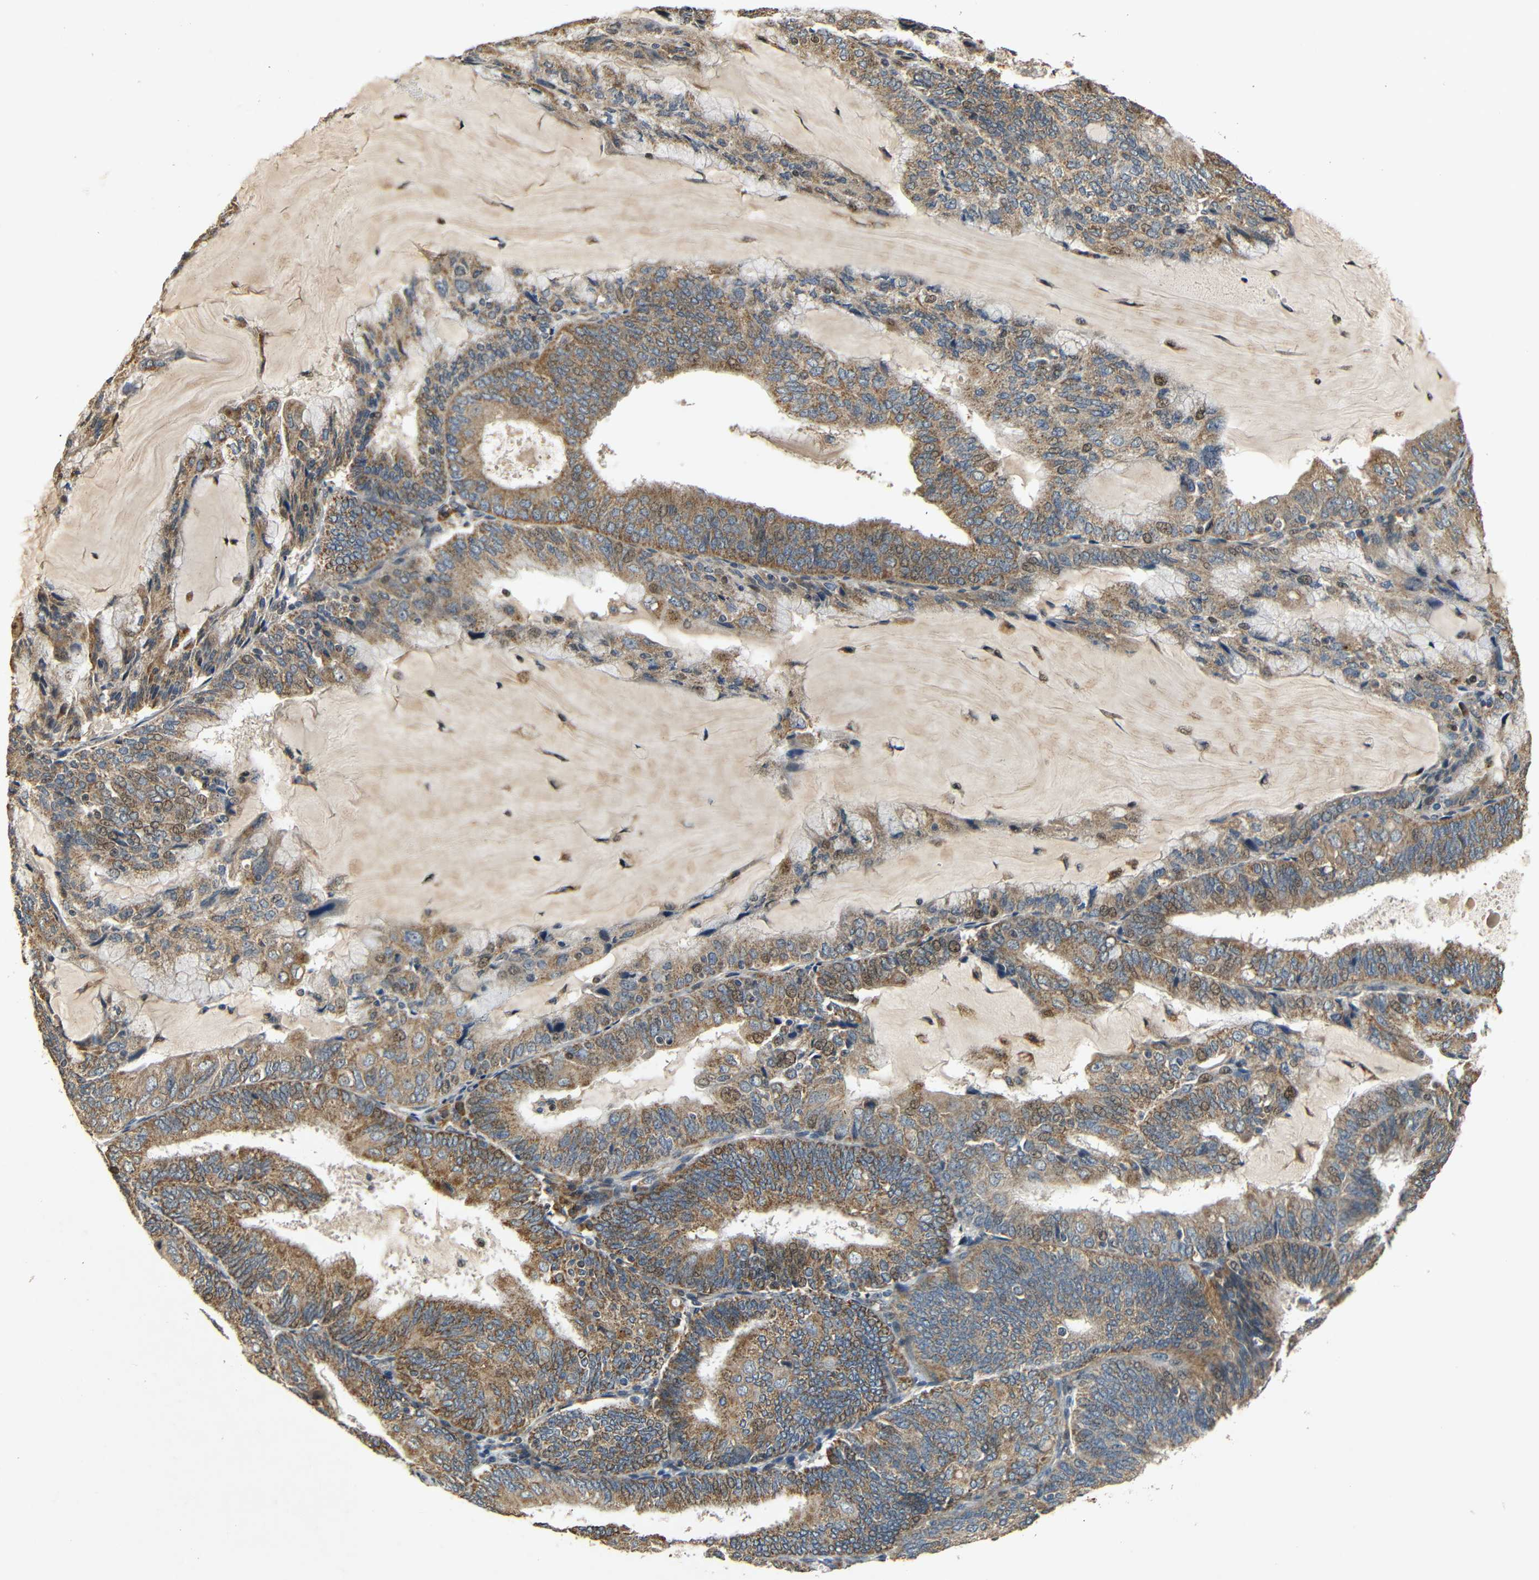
{"staining": {"intensity": "moderate", "quantity": ">75%", "location": "cytoplasmic/membranous,nuclear"}, "tissue": "endometrial cancer", "cell_type": "Tumor cells", "image_type": "cancer", "snomed": [{"axis": "morphology", "description": "Adenocarcinoma, NOS"}, {"axis": "topography", "description": "Endometrium"}], "caption": "Immunohistochemistry of human adenocarcinoma (endometrial) exhibits medium levels of moderate cytoplasmic/membranous and nuclear positivity in about >75% of tumor cells. Using DAB (3,3'-diaminobenzidine) (brown) and hematoxylin (blue) stains, captured at high magnification using brightfield microscopy.", "gene": "KAZALD1", "patient": {"sex": "female", "age": 81}}